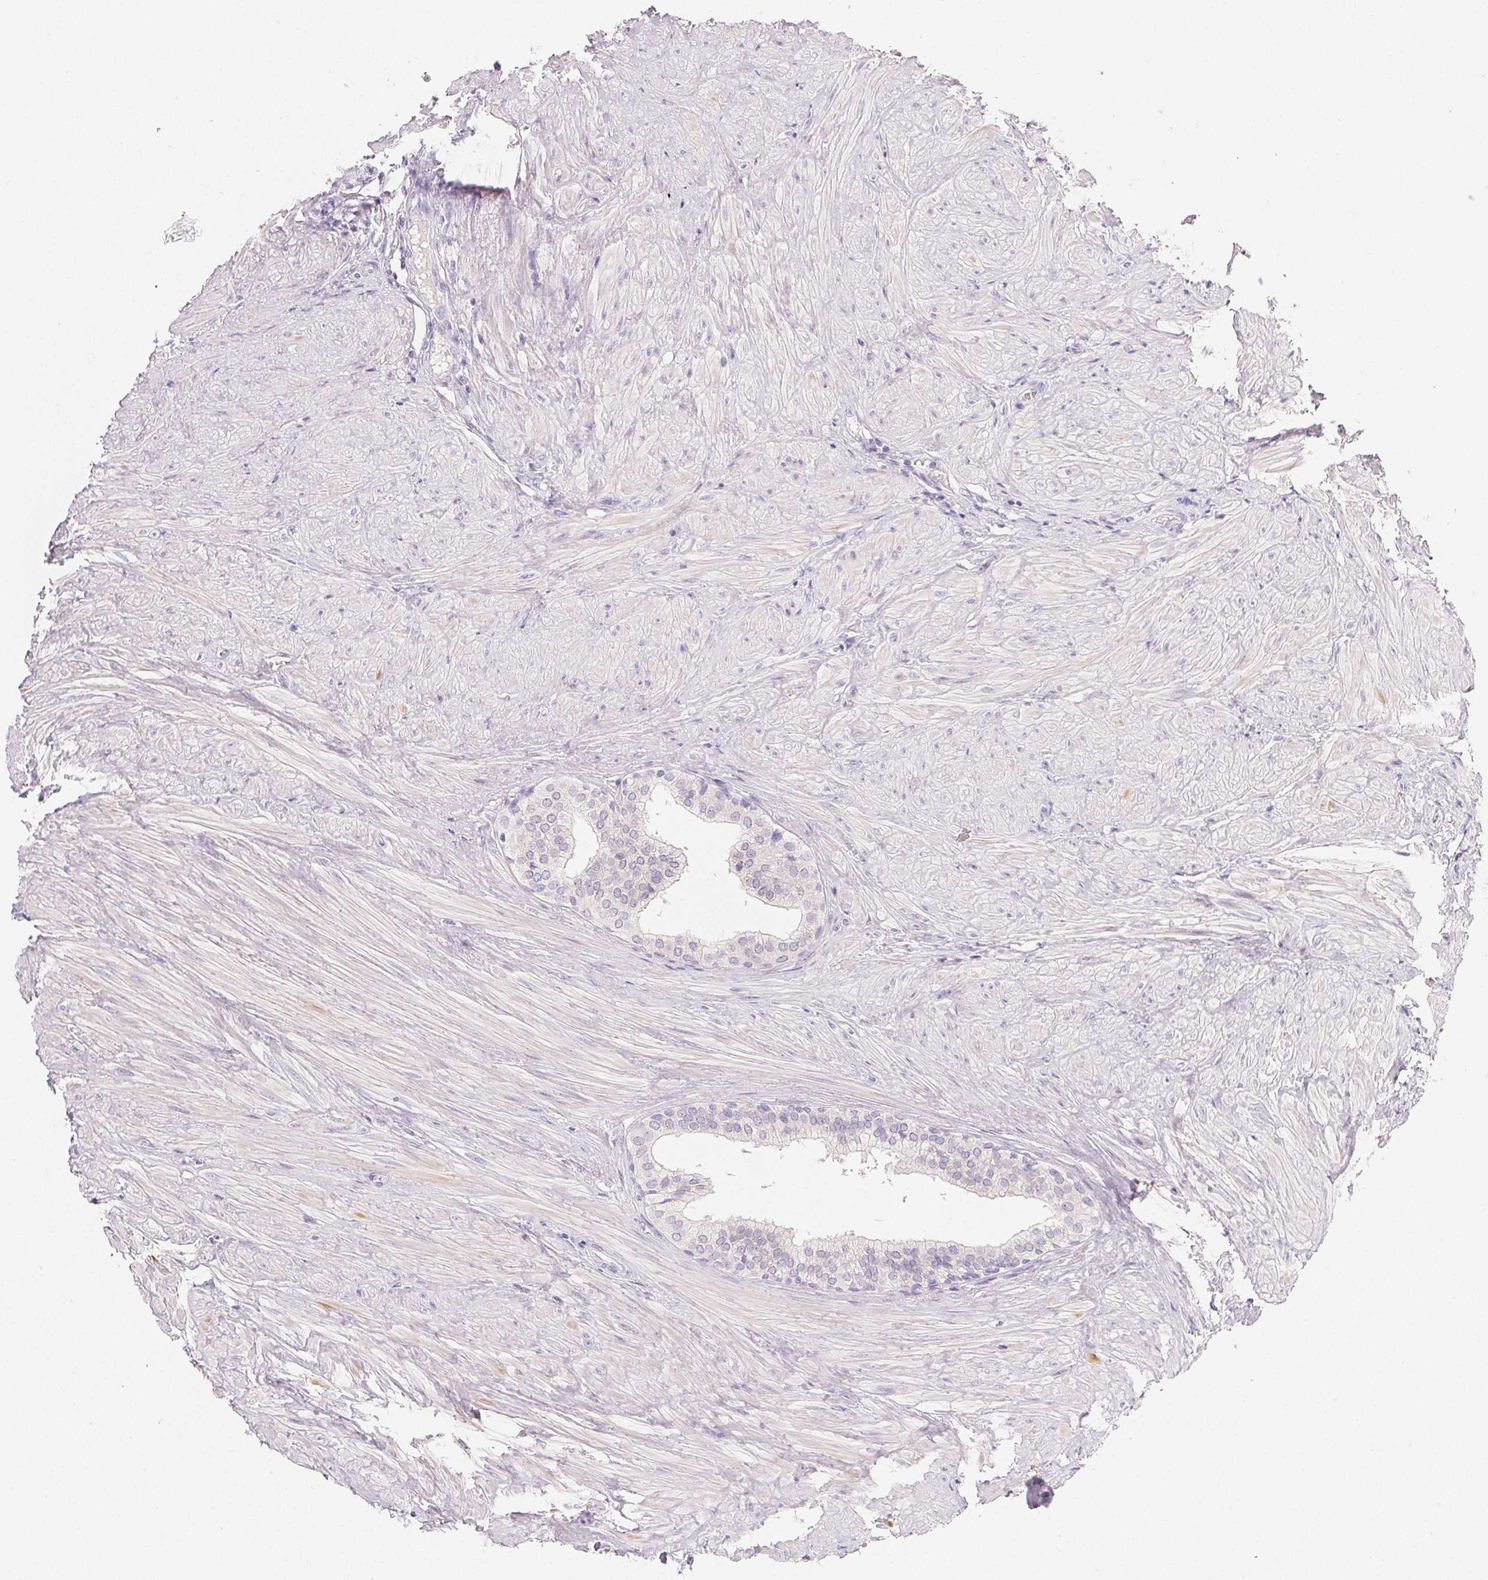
{"staining": {"intensity": "weak", "quantity": "25%-75%", "location": "cytoplasmic/membranous"}, "tissue": "prostate", "cell_type": "Glandular cells", "image_type": "normal", "snomed": [{"axis": "morphology", "description": "Normal tissue, NOS"}, {"axis": "topography", "description": "Prostate"}, {"axis": "topography", "description": "Peripheral nerve tissue"}], "caption": "A brown stain labels weak cytoplasmic/membranous staining of a protein in glandular cells of benign prostate. The staining was performed using DAB to visualize the protein expression in brown, while the nuclei were stained in blue with hematoxylin (Magnification: 20x).", "gene": "MIOX", "patient": {"sex": "male", "age": 55}}